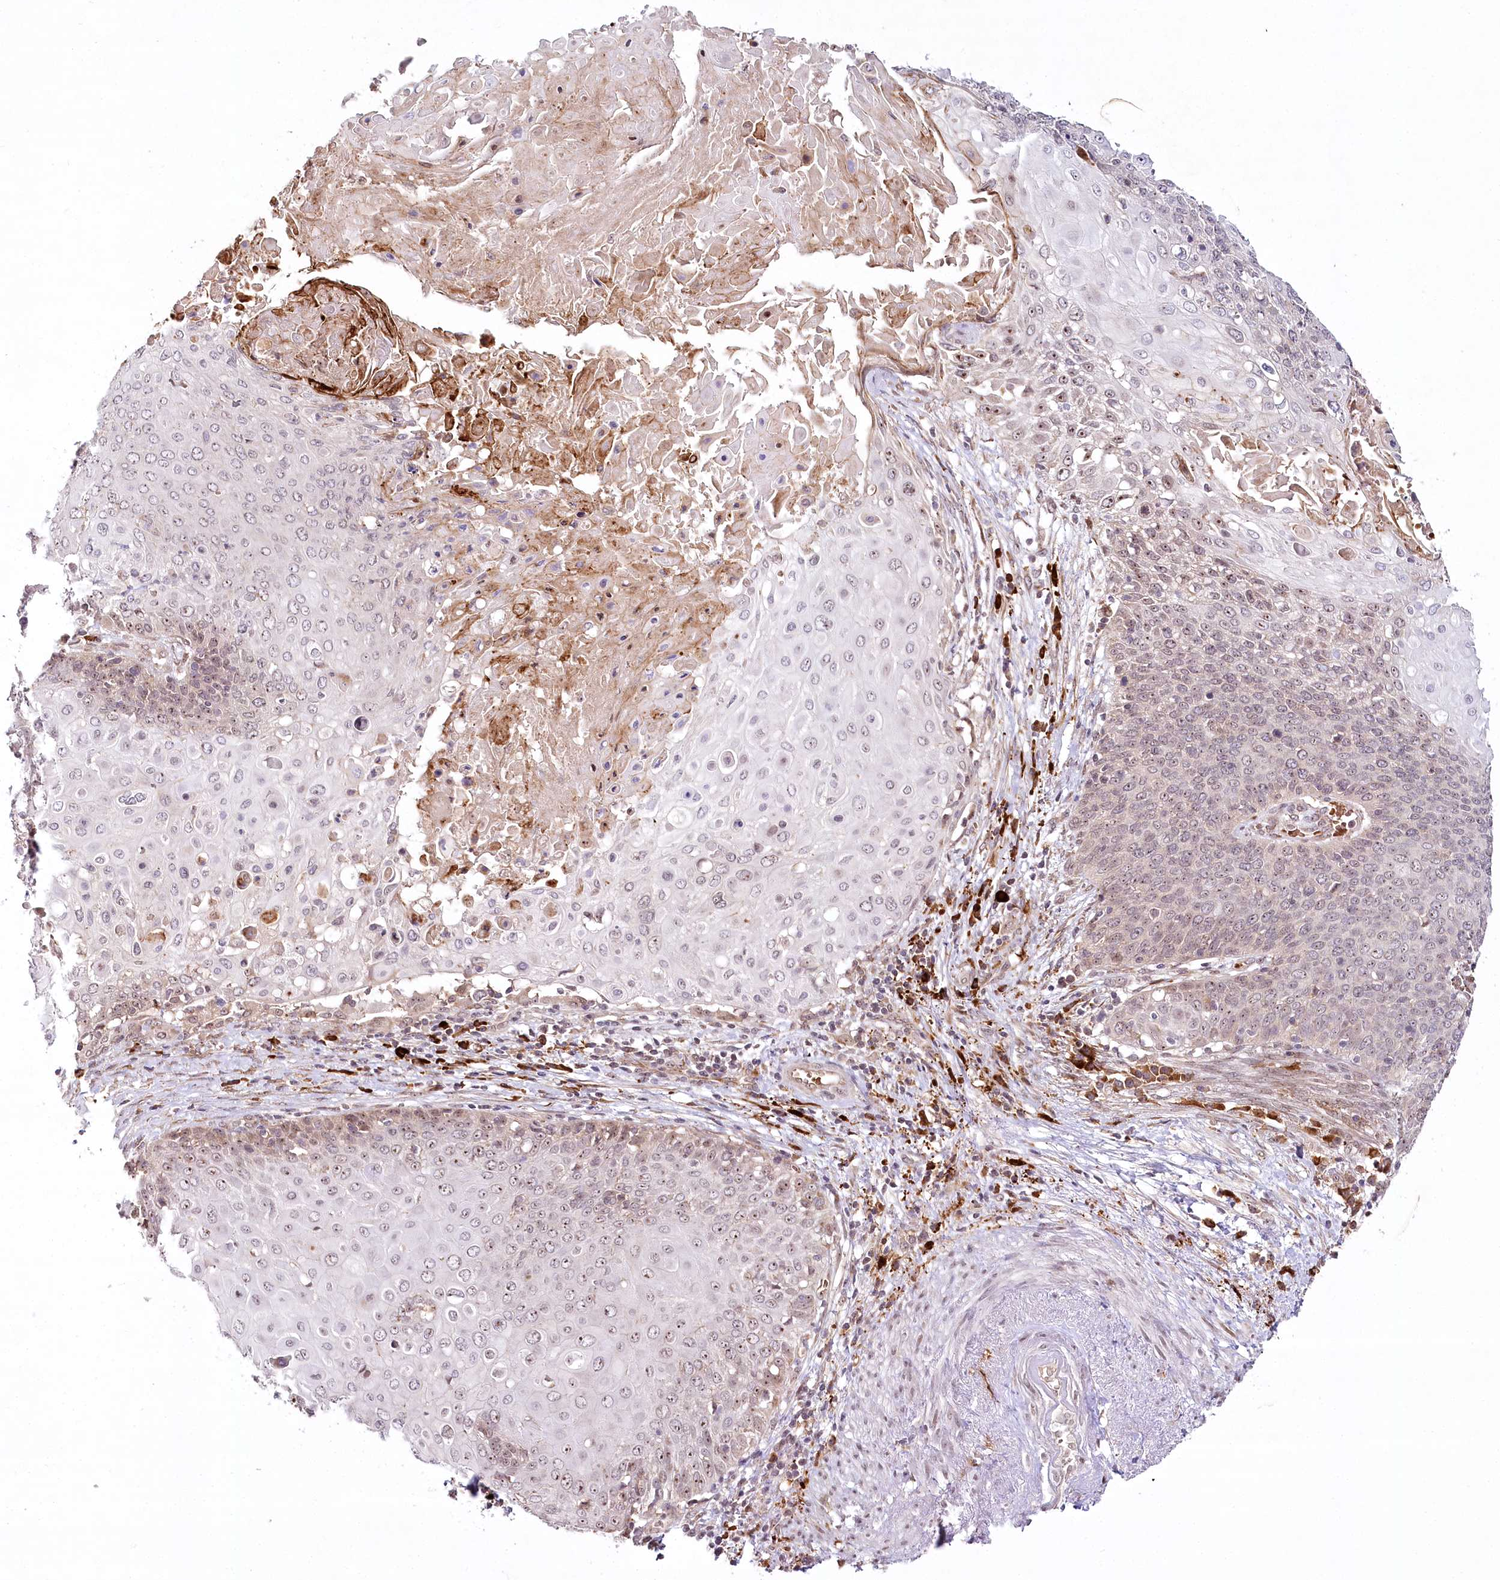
{"staining": {"intensity": "weak", "quantity": "<25%", "location": "cytoplasmic/membranous,nuclear"}, "tissue": "cervical cancer", "cell_type": "Tumor cells", "image_type": "cancer", "snomed": [{"axis": "morphology", "description": "Squamous cell carcinoma, NOS"}, {"axis": "topography", "description": "Cervix"}], "caption": "Immunohistochemical staining of cervical cancer displays no significant expression in tumor cells.", "gene": "WDR36", "patient": {"sex": "female", "age": 39}}